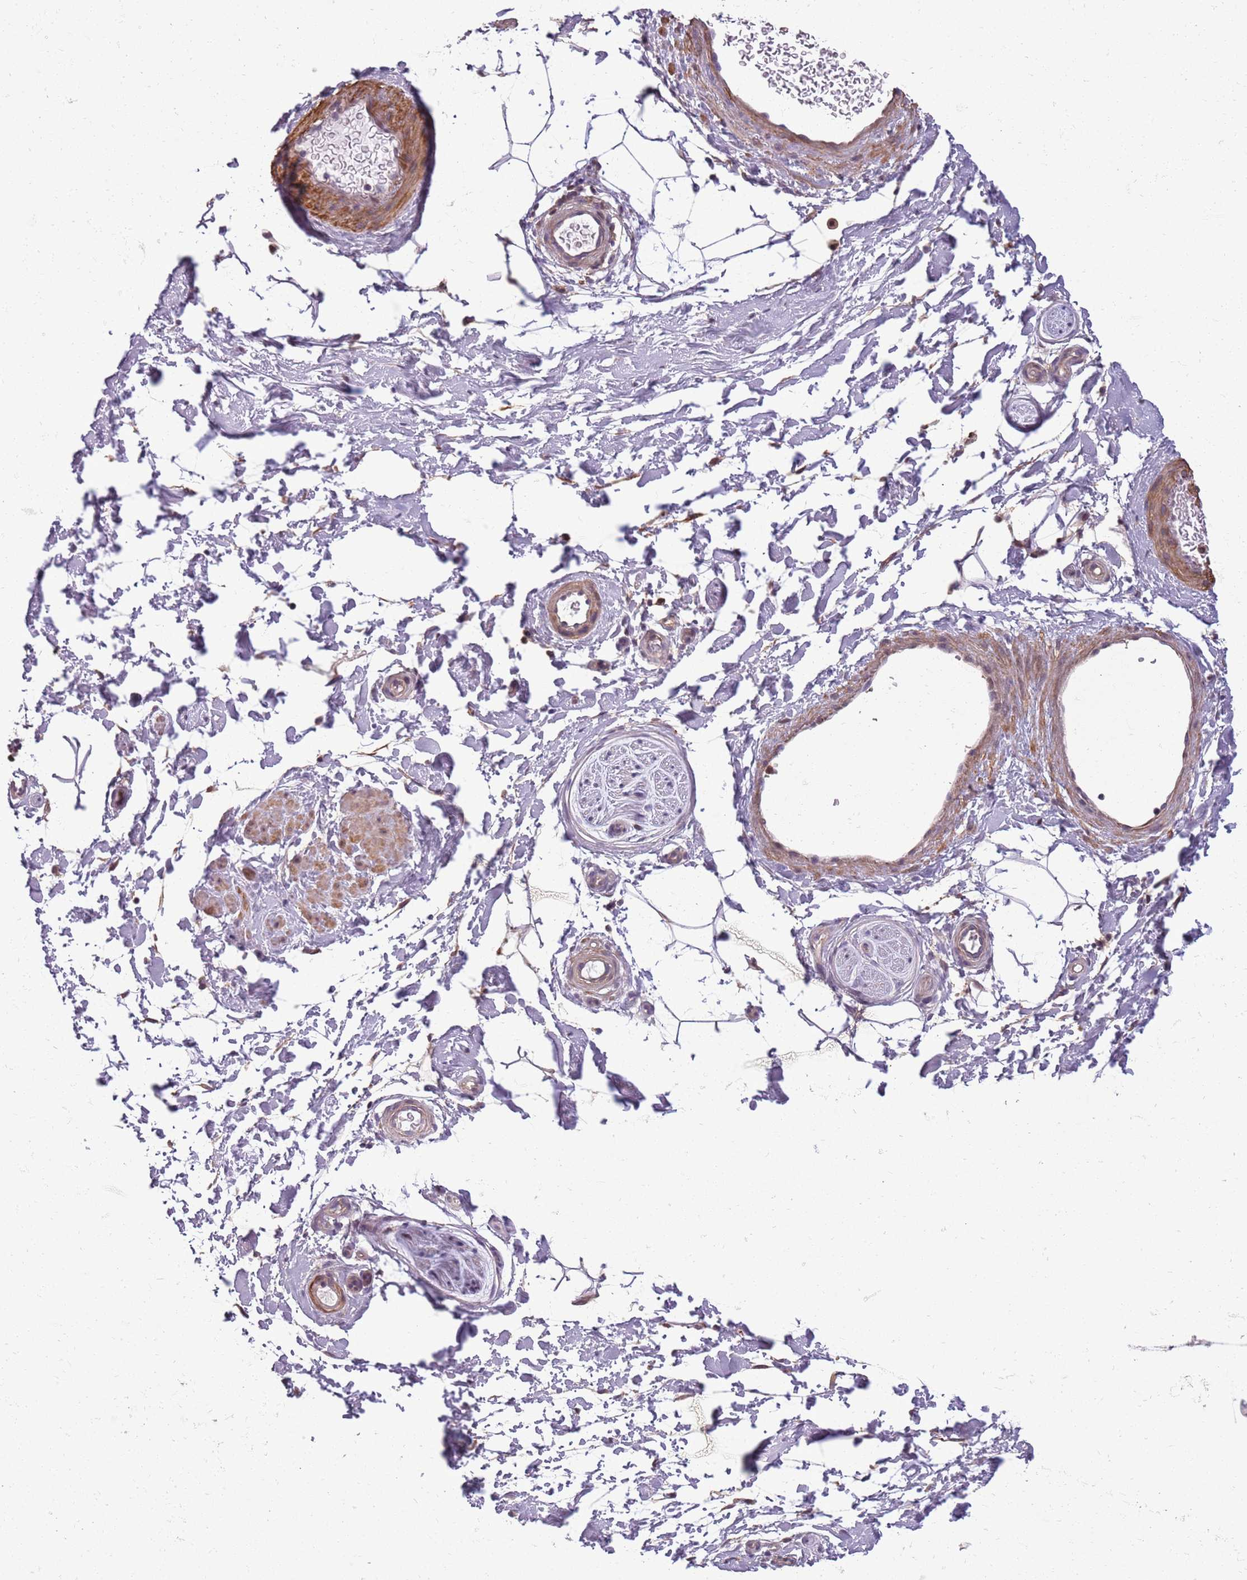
{"staining": {"intensity": "negative", "quantity": "none", "location": "none"}, "tissue": "adipose tissue", "cell_type": "Adipocytes", "image_type": "normal", "snomed": [{"axis": "morphology", "description": "Normal tissue, NOS"}, {"axis": "topography", "description": "Soft tissue"}, {"axis": "topography", "description": "Adipose tissue"}, {"axis": "topography", "description": "Vascular tissue"}, {"axis": "topography", "description": "Peripheral nerve tissue"}], "caption": "Immunohistochemistry photomicrograph of unremarkable adipose tissue stained for a protein (brown), which demonstrates no expression in adipocytes. (Brightfield microscopy of DAB immunohistochemistry at high magnification).", "gene": "JAML", "patient": {"sex": "male", "age": 74}}